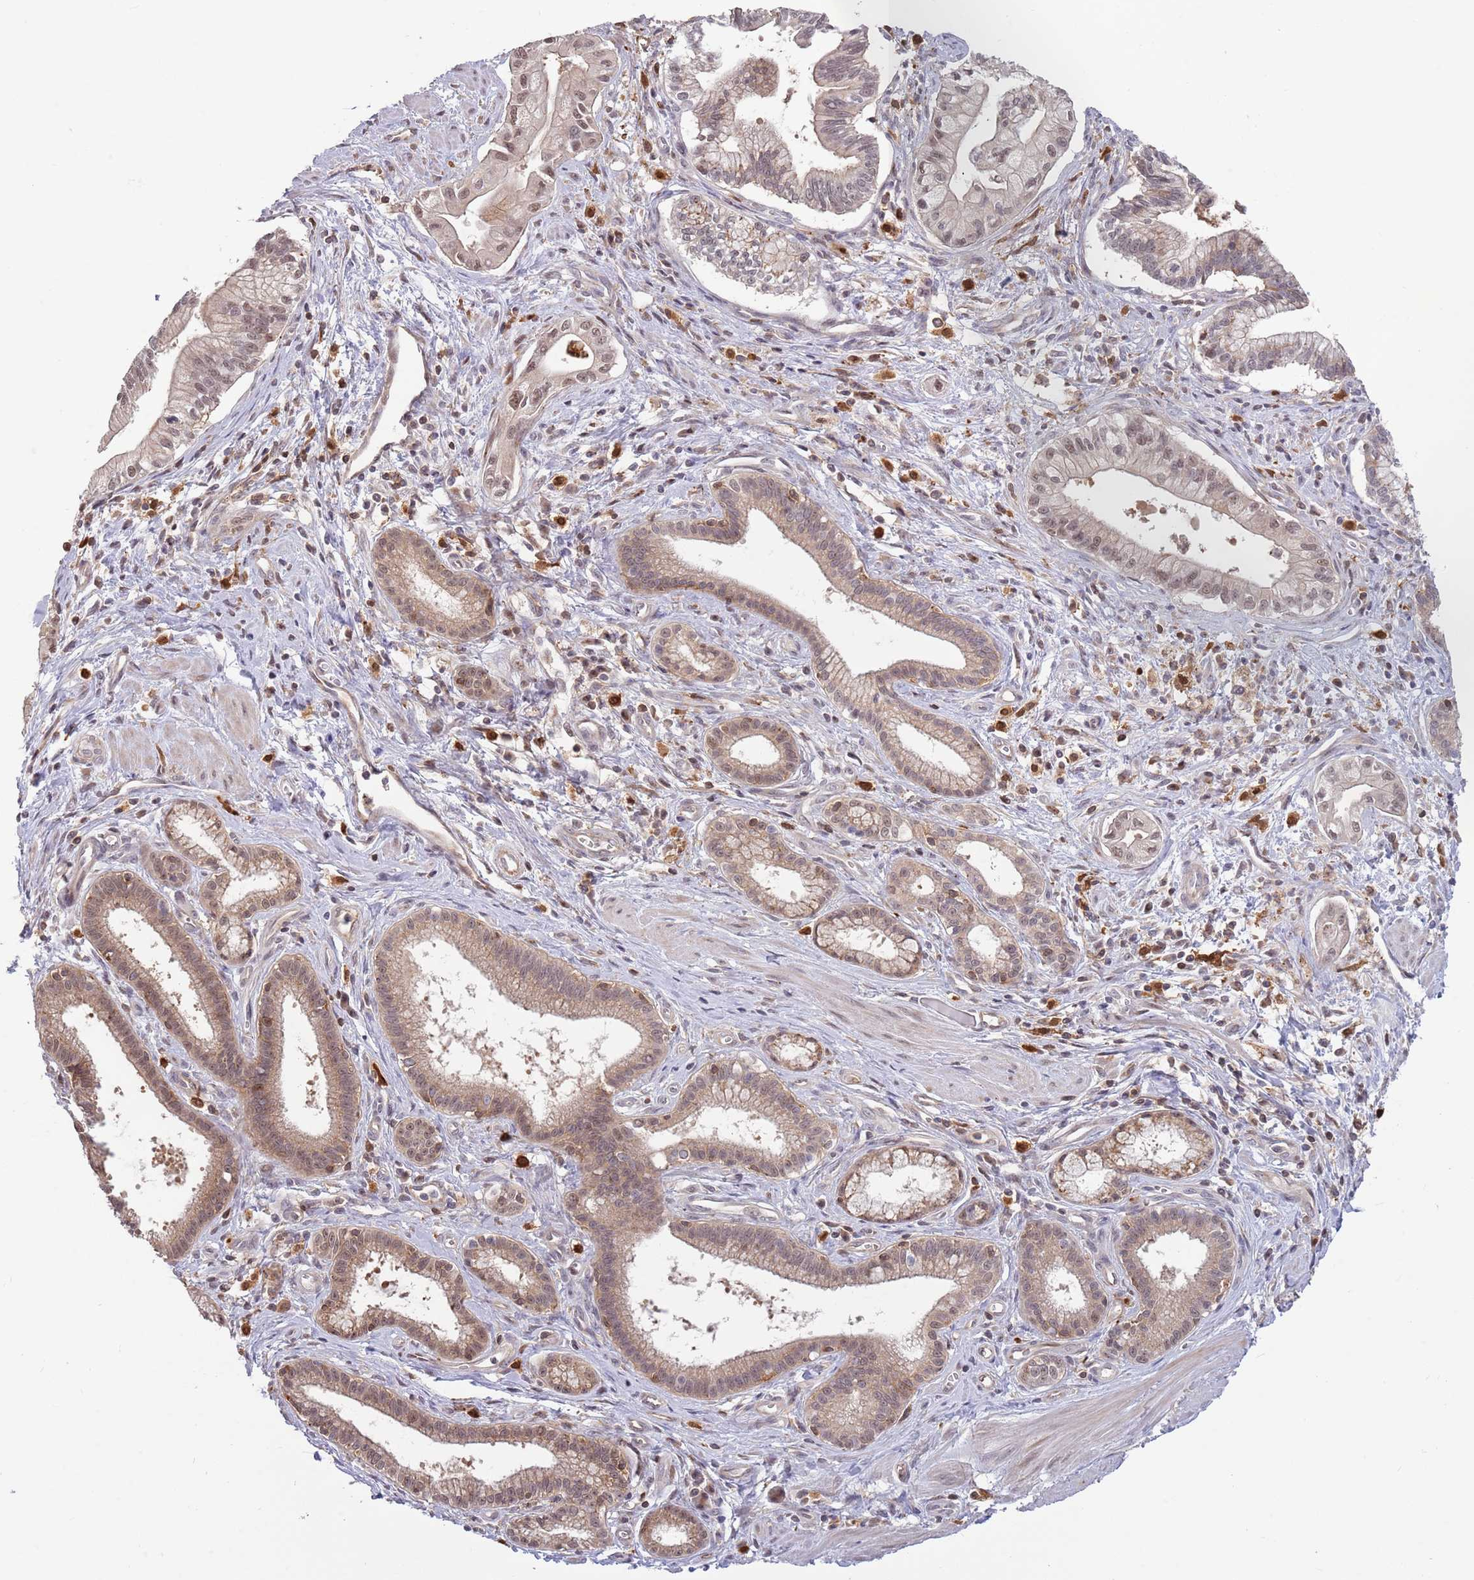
{"staining": {"intensity": "weak", "quantity": "25%-75%", "location": "cytoplasmic/membranous,nuclear"}, "tissue": "pancreatic cancer", "cell_type": "Tumor cells", "image_type": "cancer", "snomed": [{"axis": "morphology", "description": "Adenocarcinoma, NOS"}, {"axis": "topography", "description": "Pancreas"}], "caption": "There is low levels of weak cytoplasmic/membranous and nuclear staining in tumor cells of pancreatic cancer, as demonstrated by immunohistochemical staining (brown color).", "gene": "CCNJL", "patient": {"sex": "male", "age": 78}}